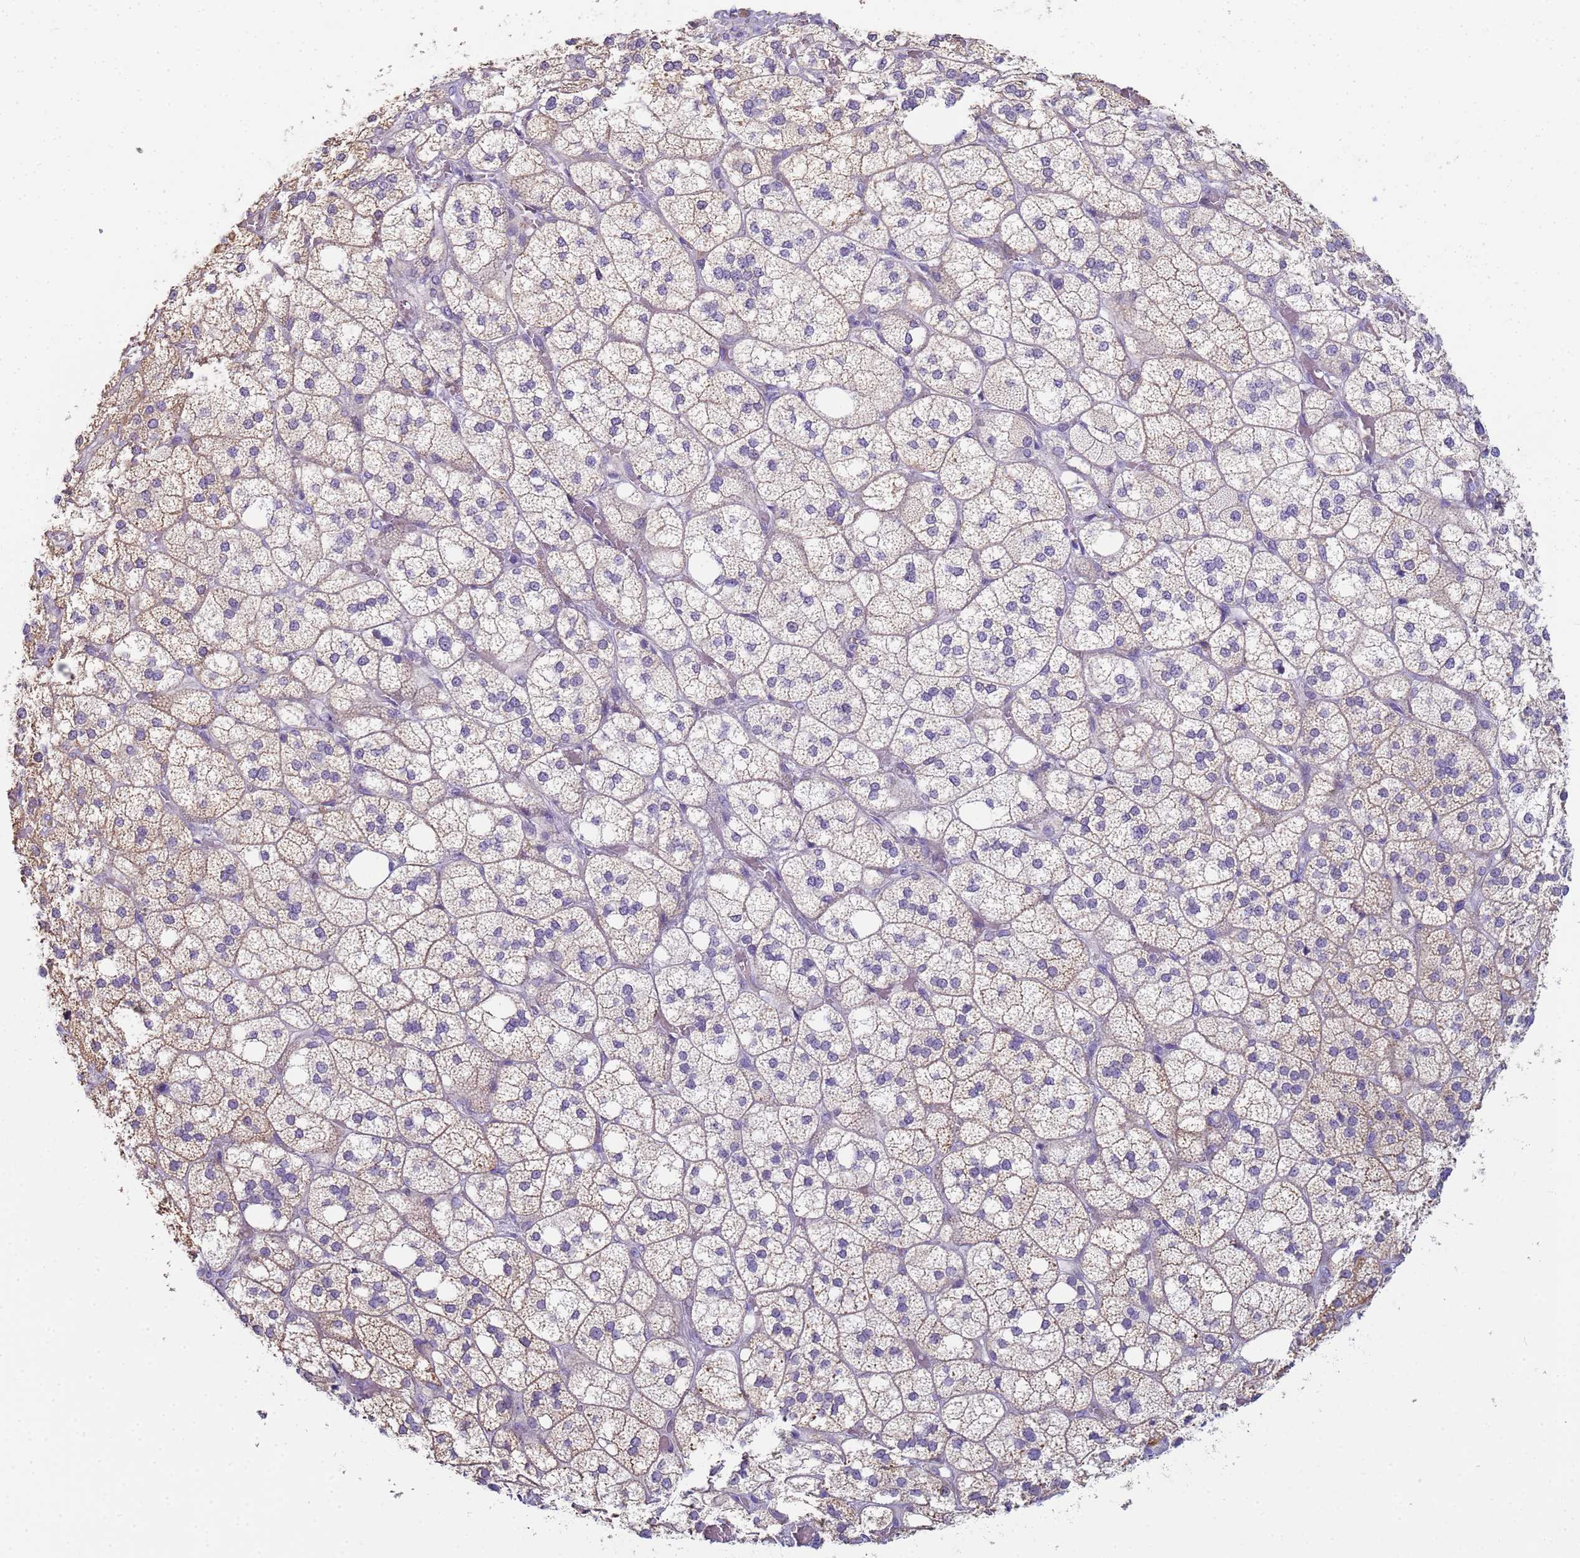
{"staining": {"intensity": "negative", "quantity": "none", "location": "none"}, "tissue": "adrenal gland", "cell_type": "Glandular cells", "image_type": "normal", "snomed": [{"axis": "morphology", "description": "Normal tissue, NOS"}, {"axis": "topography", "description": "Adrenal gland"}], "caption": "IHC of benign human adrenal gland demonstrates no expression in glandular cells. (Immunohistochemistry (ihc), brightfield microscopy, high magnification).", "gene": "CR1", "patient": {"sex": "male", "age": 61}}